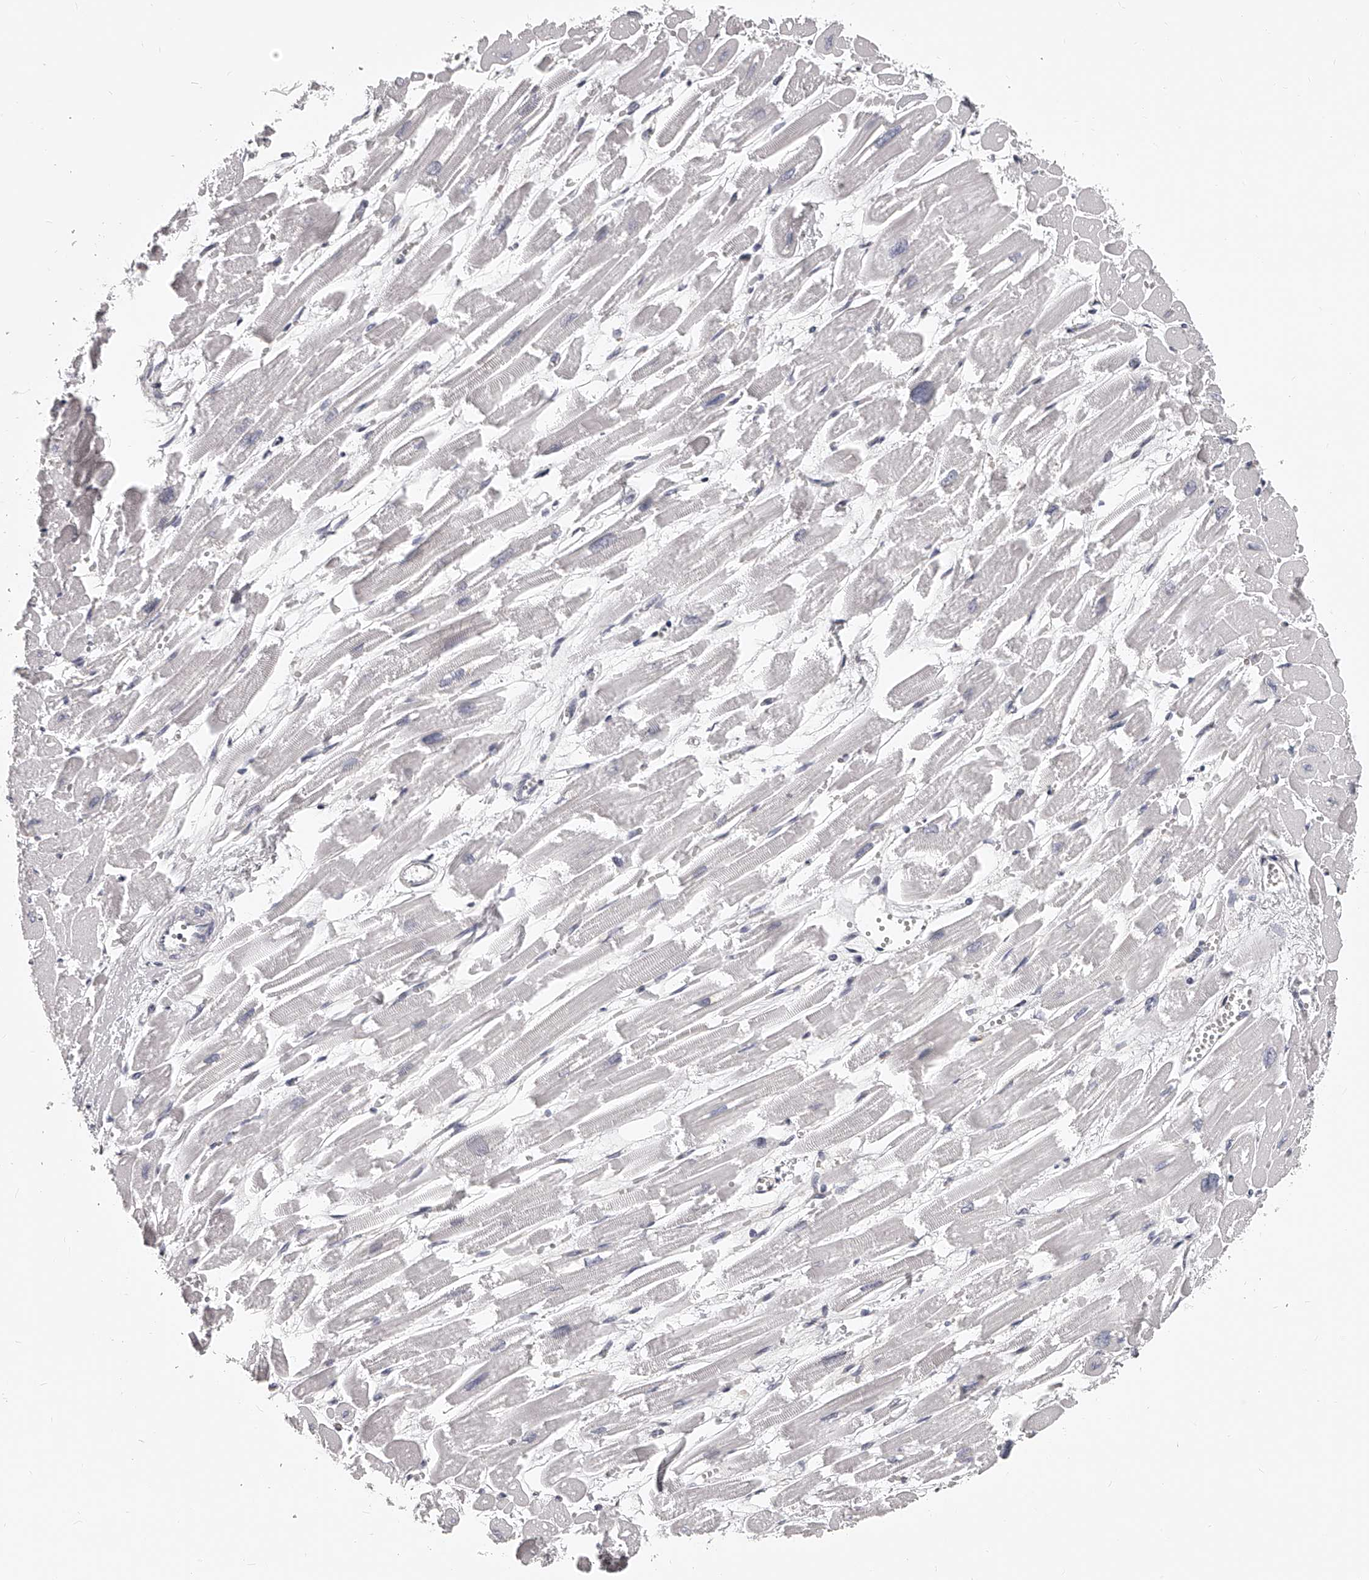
{"staining": {"intensity": "negative", "quantity": "none", "location": "none"}, "tissue": "heart muscle", "cell_type": "Cardiomyocytes", "image_type": "normal", "snomed": [{"axis": "morphology", "description": "Normal tissue, NOS"}, {"axis": "topography", "description": "Heart"}], "caption": "IHC image of benign heart muscle stained for a protein (brown), which demonstrates no staining in cardiomyocytes.", "gene": "DMRT1", "patient": {"sex": "male", "age": 54}}